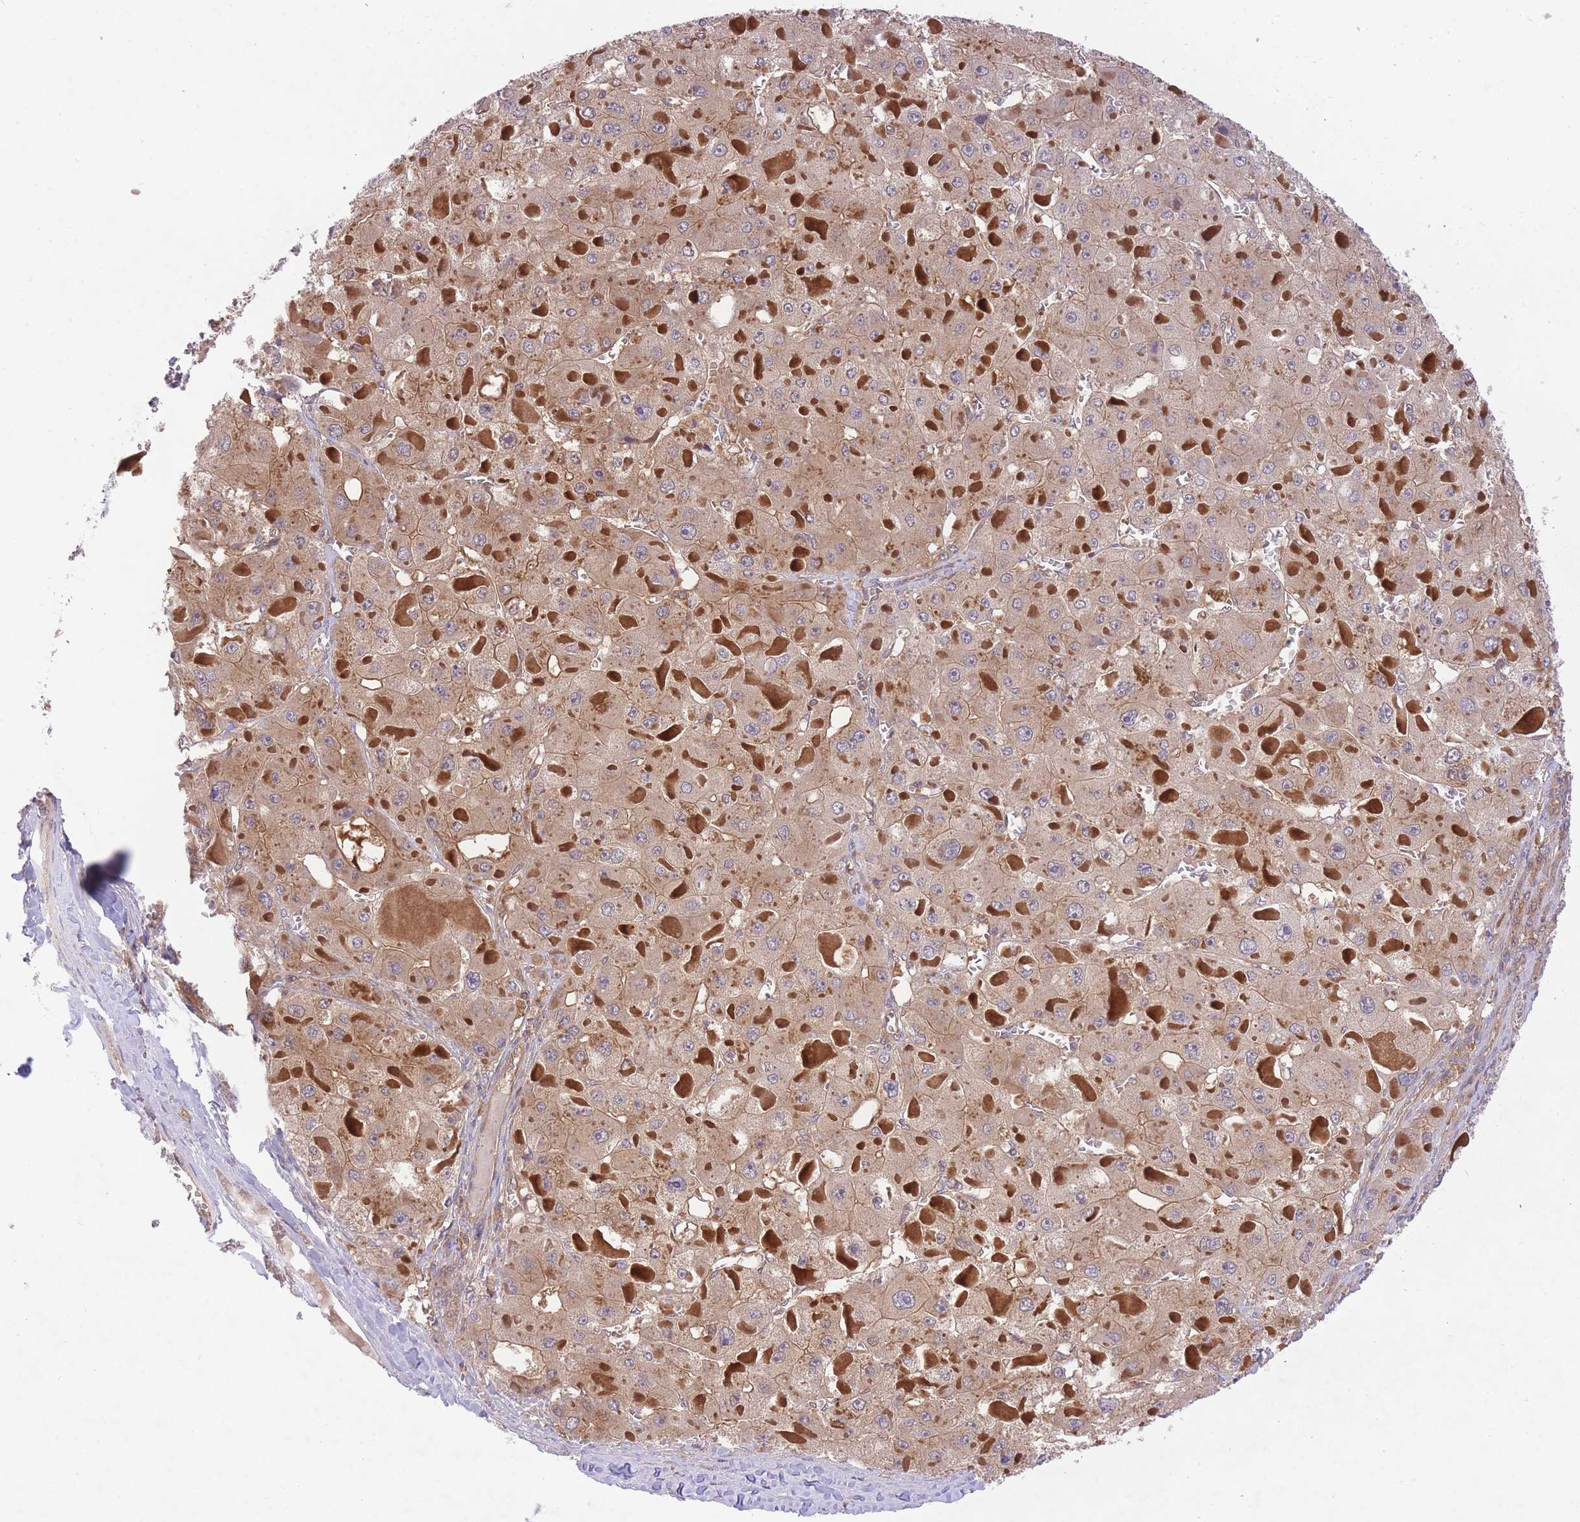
{"staining": {"intensity": "weak", "quantity": "25%-75%", "location": "cytoplasmic/membranous"}, "tissue": "liver cancer", "cell_type": "Tumor cells", "image_type": "cancer", "snomed": [{"axis": "morphology", "description": "Carcinoma, Hepatocellular, NOS"}, {"axis": "topography", "description": "Liver"}], "caption": "Liver cancer stained with immunohistochemistry (IHC) shows weak cytoplasmic/membranous expression in approximately 25%-75% of tumor cells. The staining was performed using DAB, with brown indicating positive protein expression. Nuclei are stained blue with hematoxylin.", "gene": "PREP", "patient": {"sex": "female", "age": 73}}